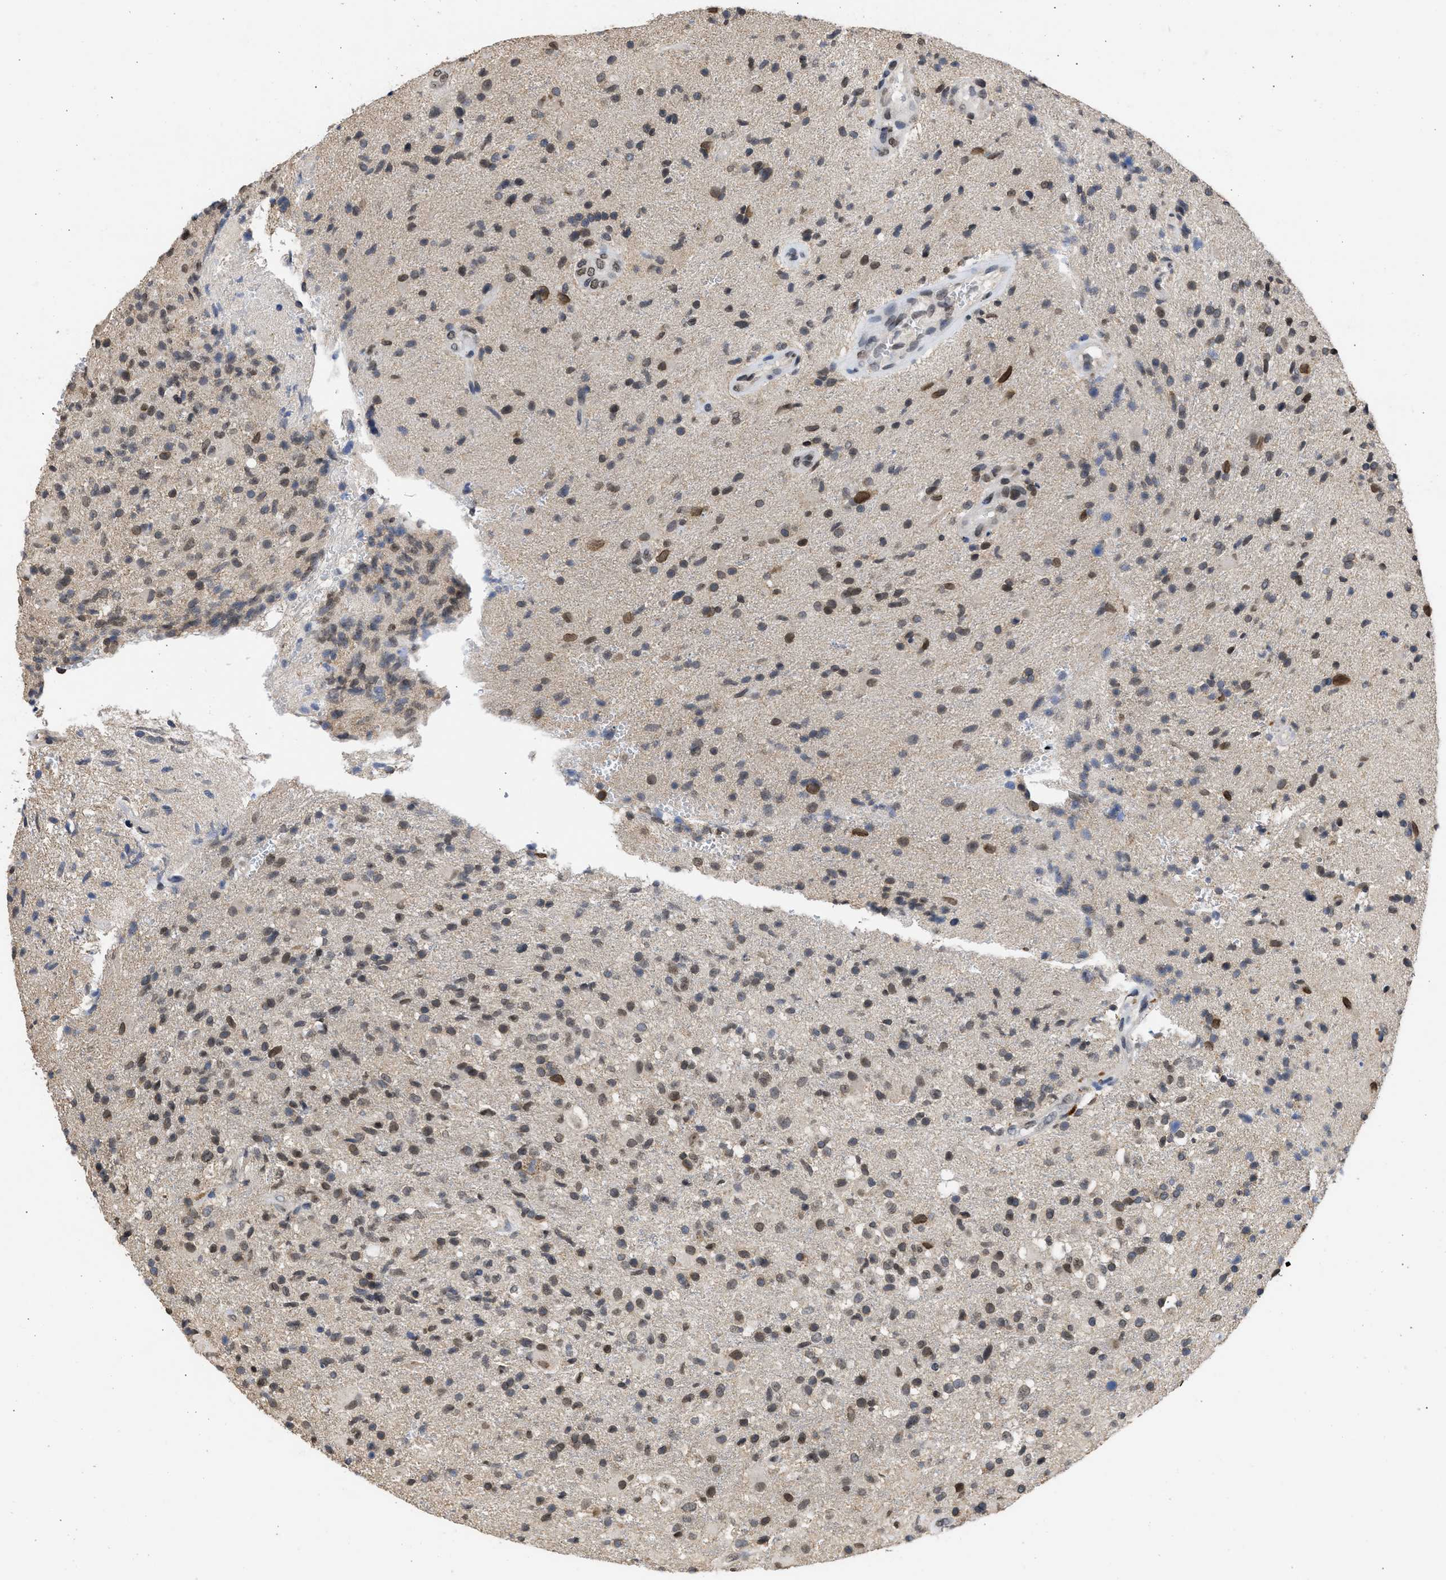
{"staining": {"intensity": "weak", "quantity": "25%-75%", "location": "cytoplasmic/membranous,nuclear"}, "tissue": "glioma", "cell_type": "Tumor cells", "image_type": "cancer", "snomed": [{"axis": "morphology", "description": "Glioma, malignant, High grade"}, {"axis": "topography", "description": "Brain"}], "caption": "This is a photomicrograph of IHC staining of glioma, which shows weak expression in the cytoplasmic/membranous and nuclear of tumor cells.", "gene": "NUP35", "patient": {"sex": "male", "age": 72}}